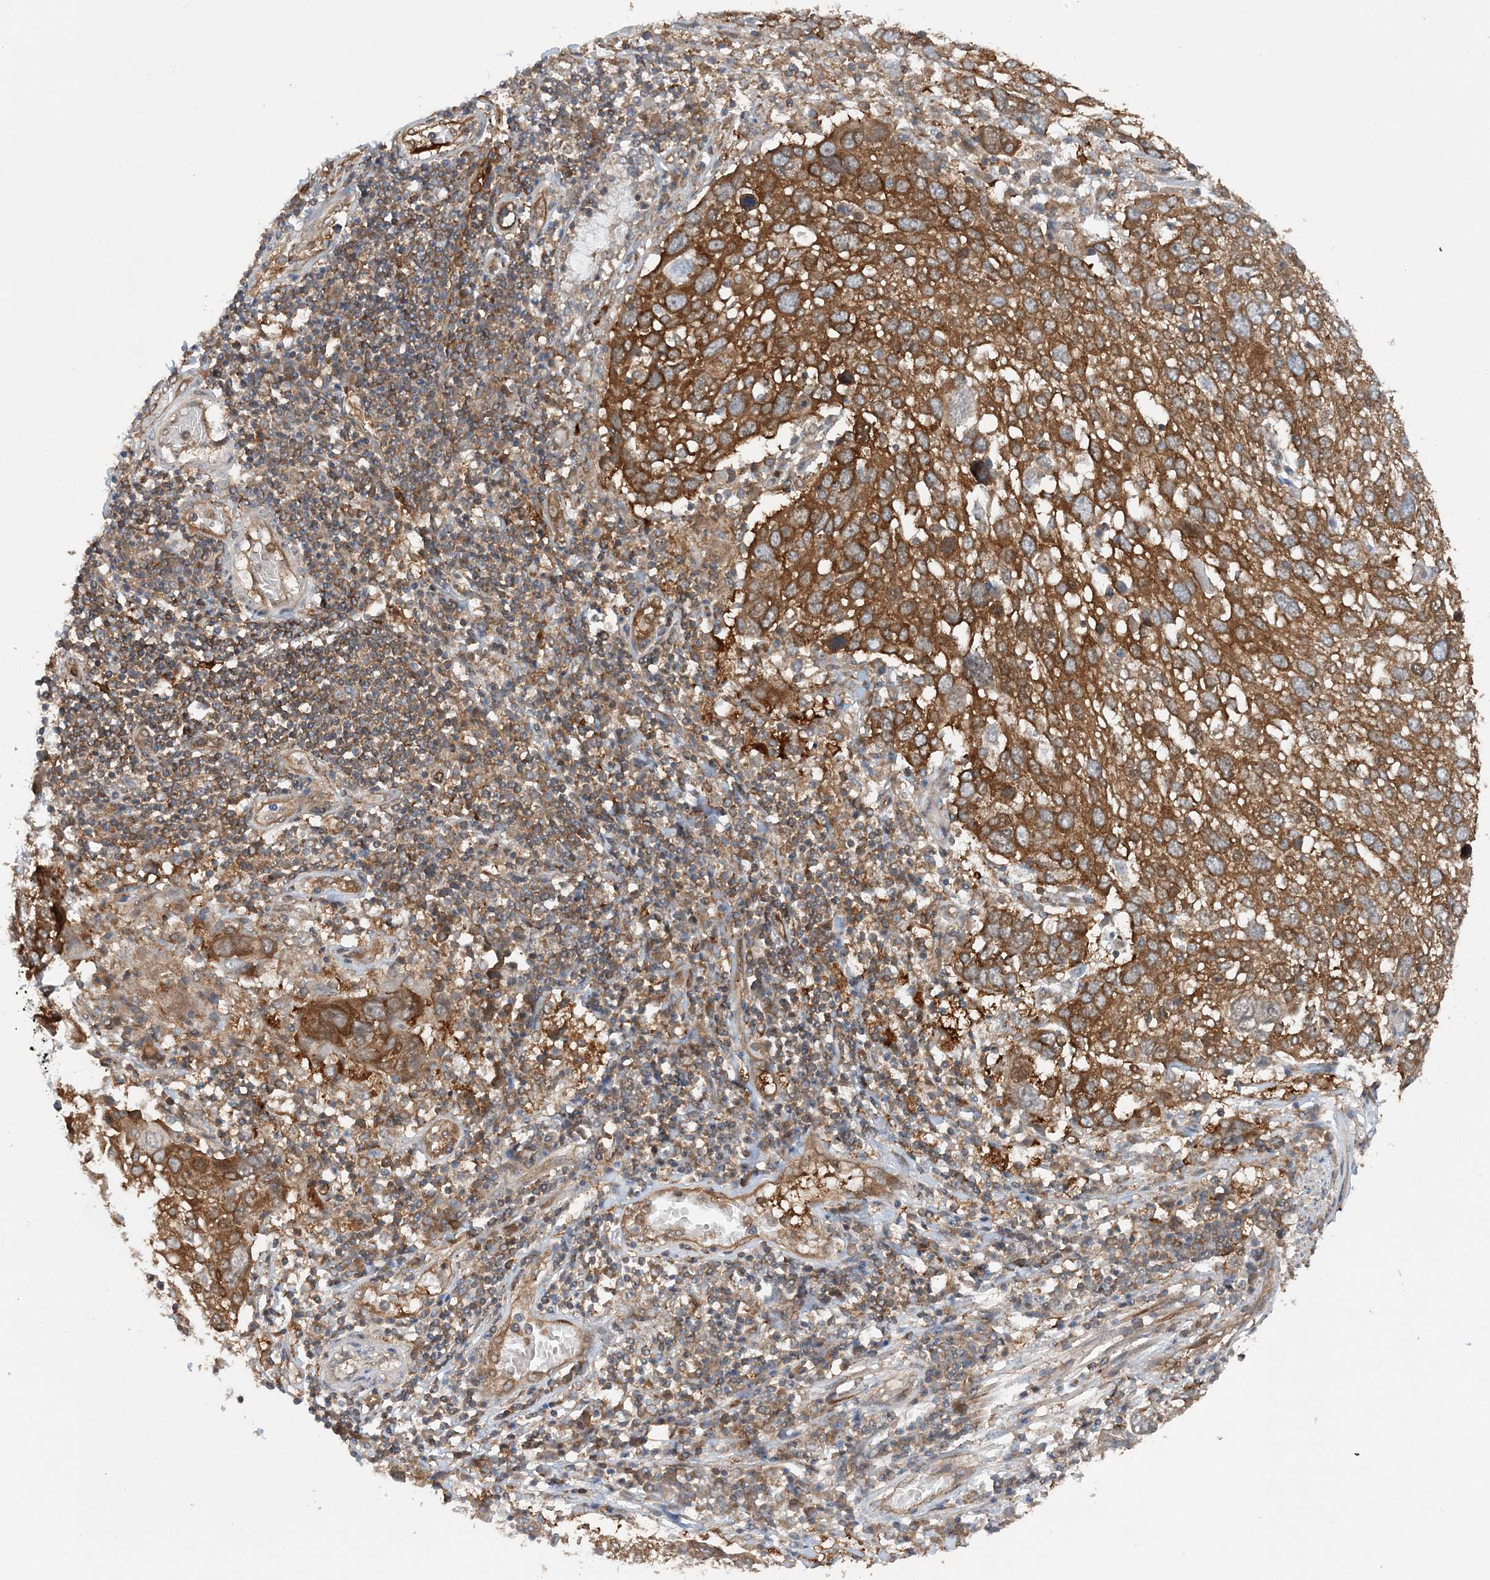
{"staining": {"intensity": "moderate", "quantity": ">75%", "location": "cytoplasmic/membranous"}, "tissue": "lung cancer", "cell_type": "Tumor cells", "image_type": "cancer", "snomed": [{"axis": "morphology", "description": "Squamous cell carcinoma, NOS"}, {"axis": "topography", "description": "Lung"}], "caption": "Protein expression analysis of human lung cancer (squamous cell carcinoma) reveals moderate cytoplasmic/membranous positivity in approximately >75% of tumor cells. The staining was performed using DAB (3,3'-diaminobenzidine) to visualize the protein expression in brown, while the nuclei were stained in blue with hematoxylin (Magnification: 20x).", "gene": "ACAP2", "patient": {"sex": "male", "age": 65}}